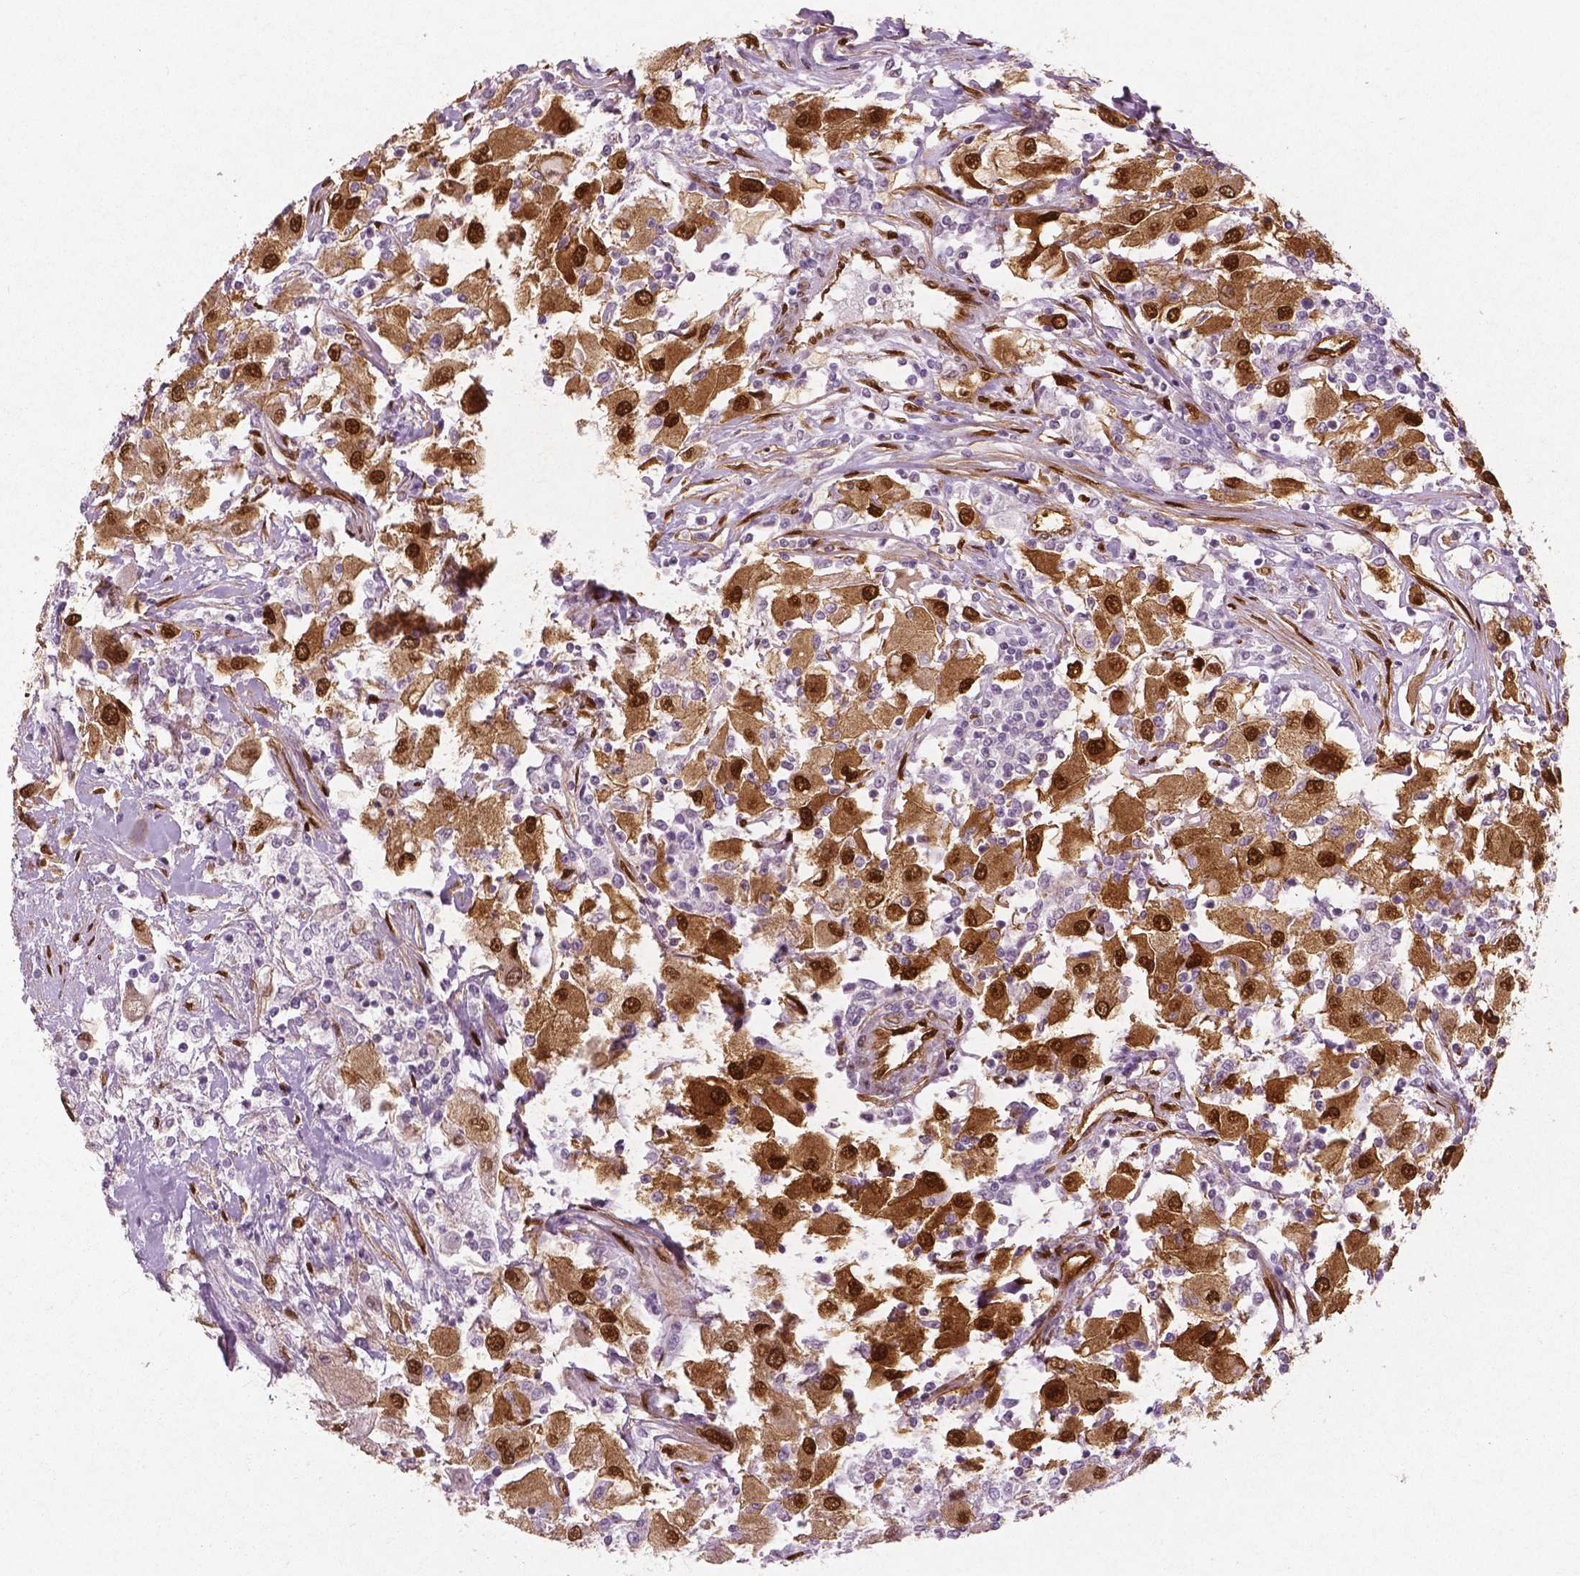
{"staining": {"intensity": "strong", "quantity": ">75%", "location": "cytoplasmic/membranous,nuclear"}, "tissue": "renal cancer", "cell_type": "Tumor cells", "image_type": "cancer", "snomed": [{"axis": "morphology", "description": "Adenocarcinoma, NOS"}, {"axis": "topography", "description": "Kidney"}], "caption": "Human adenocarcinoma (renal) stained with a protein marker reveals strong staining in tumor cells.", "gene": "WWTR1", "patient": {"sex": "female", "age": 67}}